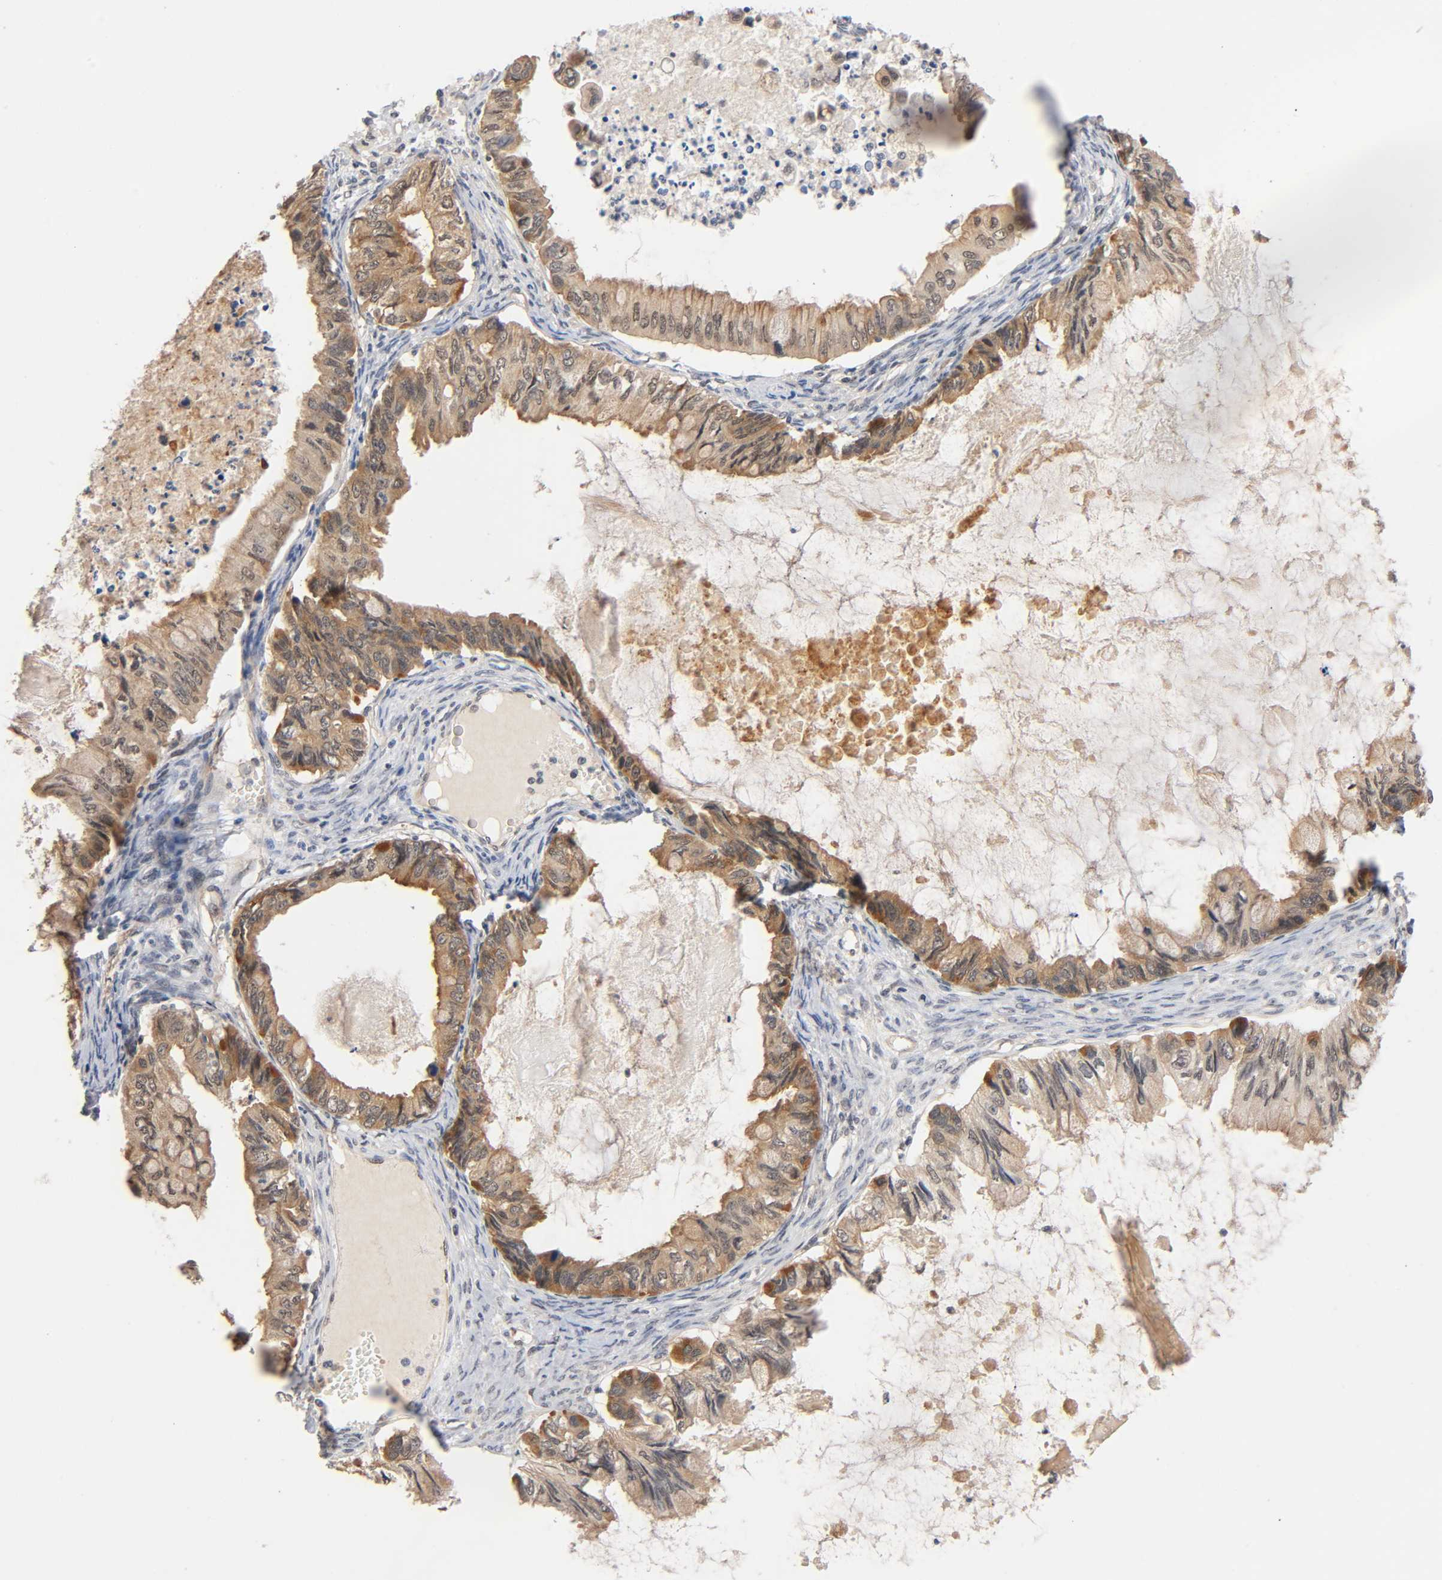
{"staining": {"intensity": "moderate", "quantity": ">75%", "location": "cytoplasmic/membranous"}, "tissue": "ovarian cancer", "cell_type": "Tumor cells", "image_type": "cancer", "snomed": [{"axis": "morphology", "description": "Cystadenocarcinoma, mucinous, NOS"}, {"axis": "topography", "description": "Ovary"}], "caption": "Moderate cytoplasmic/membranous positivity for a protein is appreciated in approximately >75% of tumor cells of ovarian cancer using immunohistochemistry.", "gene": "PRKAB1", "patient": {"sex": "female", "age": 80}}